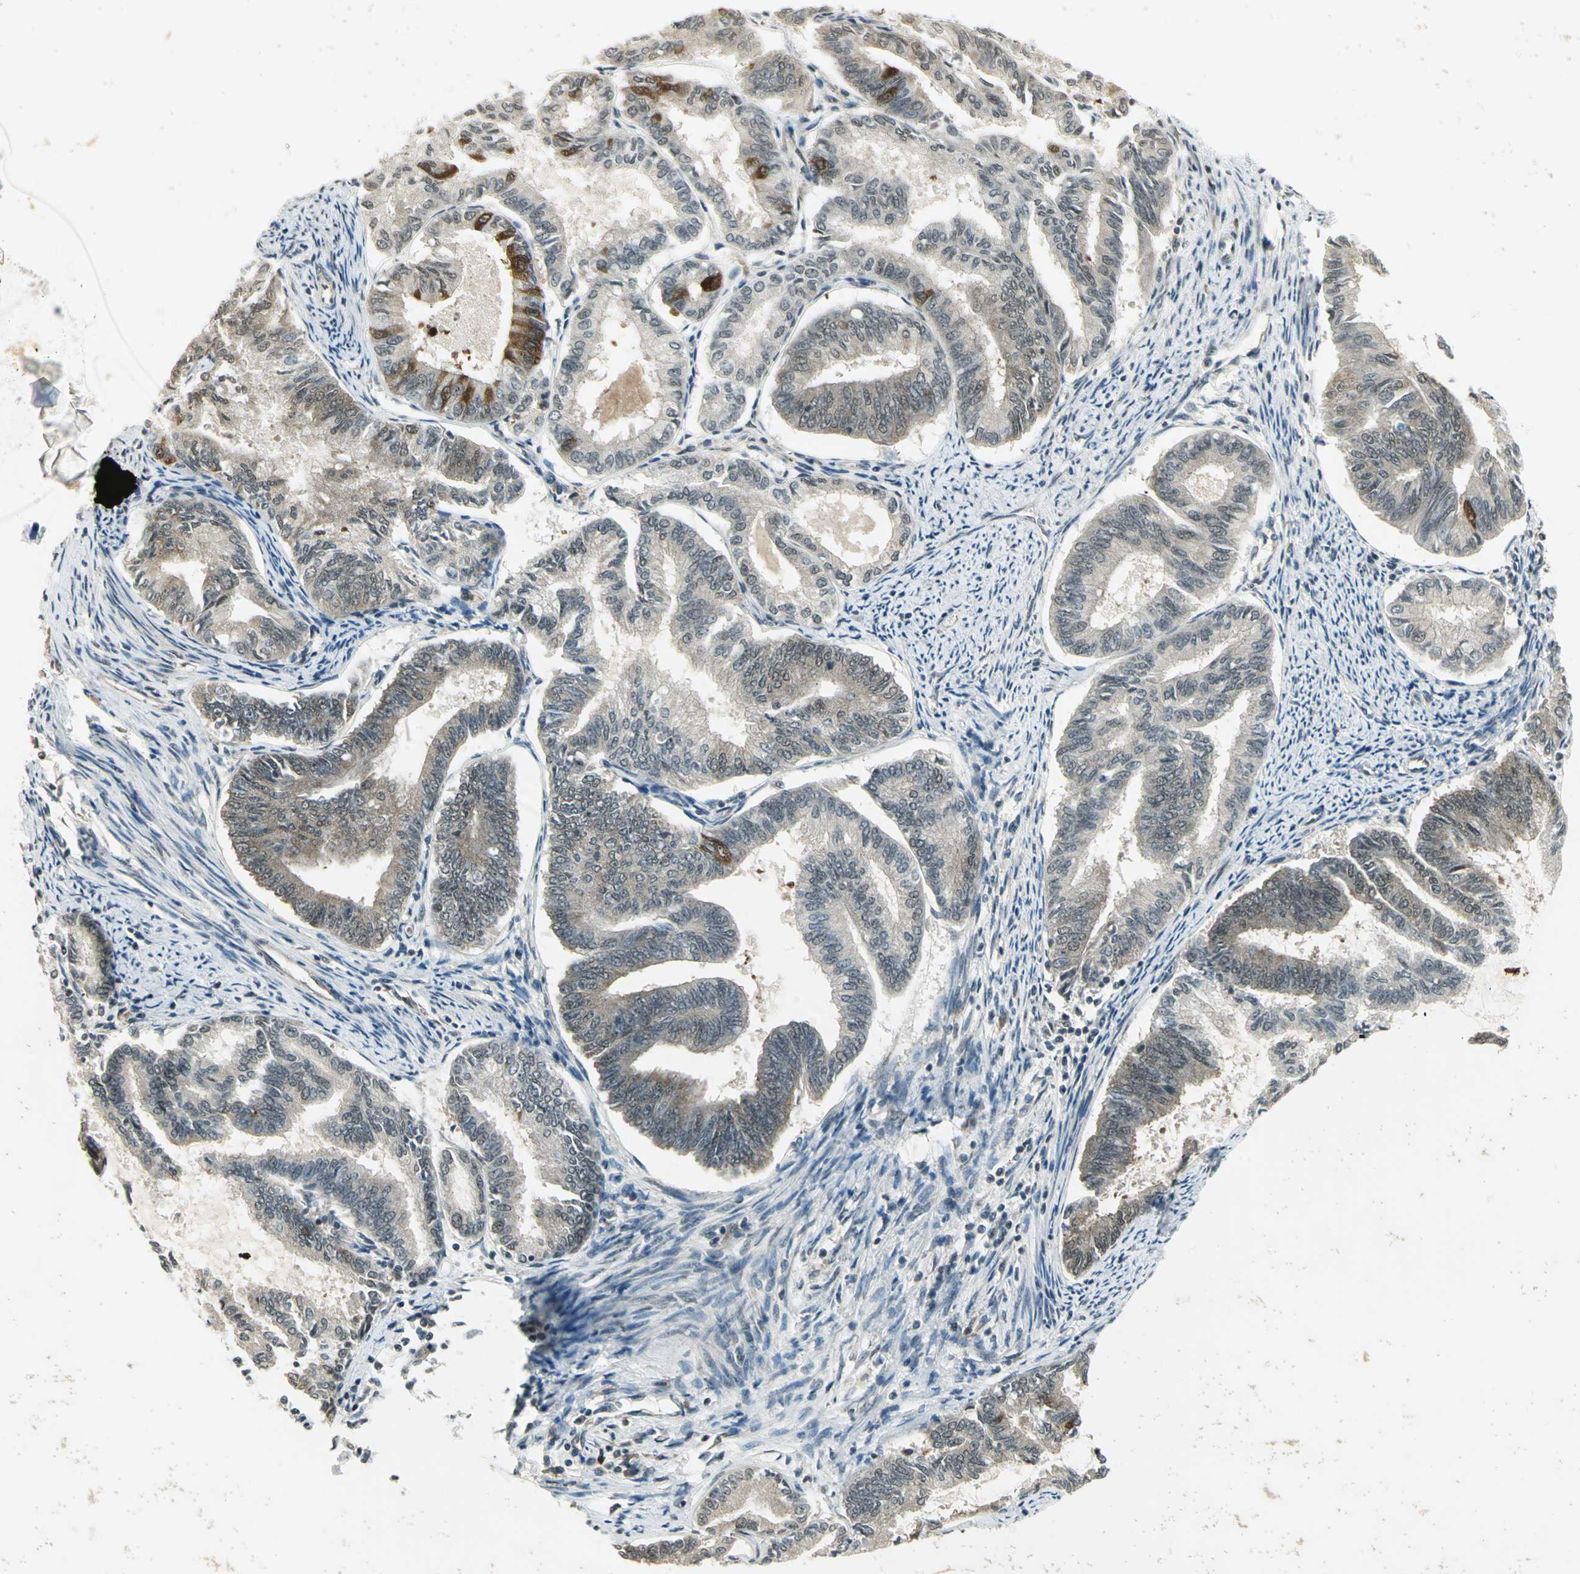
{"staining": {"intensity": "strong", "quantity": "<25%", "location": "cytoplasmic/membranous"}, "tissue": "endometrial cancer", "cell_type": "Tumor cells", "image_type": "cancer", "snomed": [{"axis": "morphology", "description": "Adenocarcinoma, NOS"}, {"axis": "topography", "description": "Endometrium"}], "caption": "Protein staining of endometrial adenocarcinoma tissue demonstrates strong cytoplasmic/membranous staining in approximately <25% of tumor cells. The staining was performed using DAB (3,3'-diaminobenzidine), with brown indicating positive protein expression. Nuclei are stained blue with hematoxylin.", "gene": "CDC34", "patient": {"sex": "female", "age": 86}}